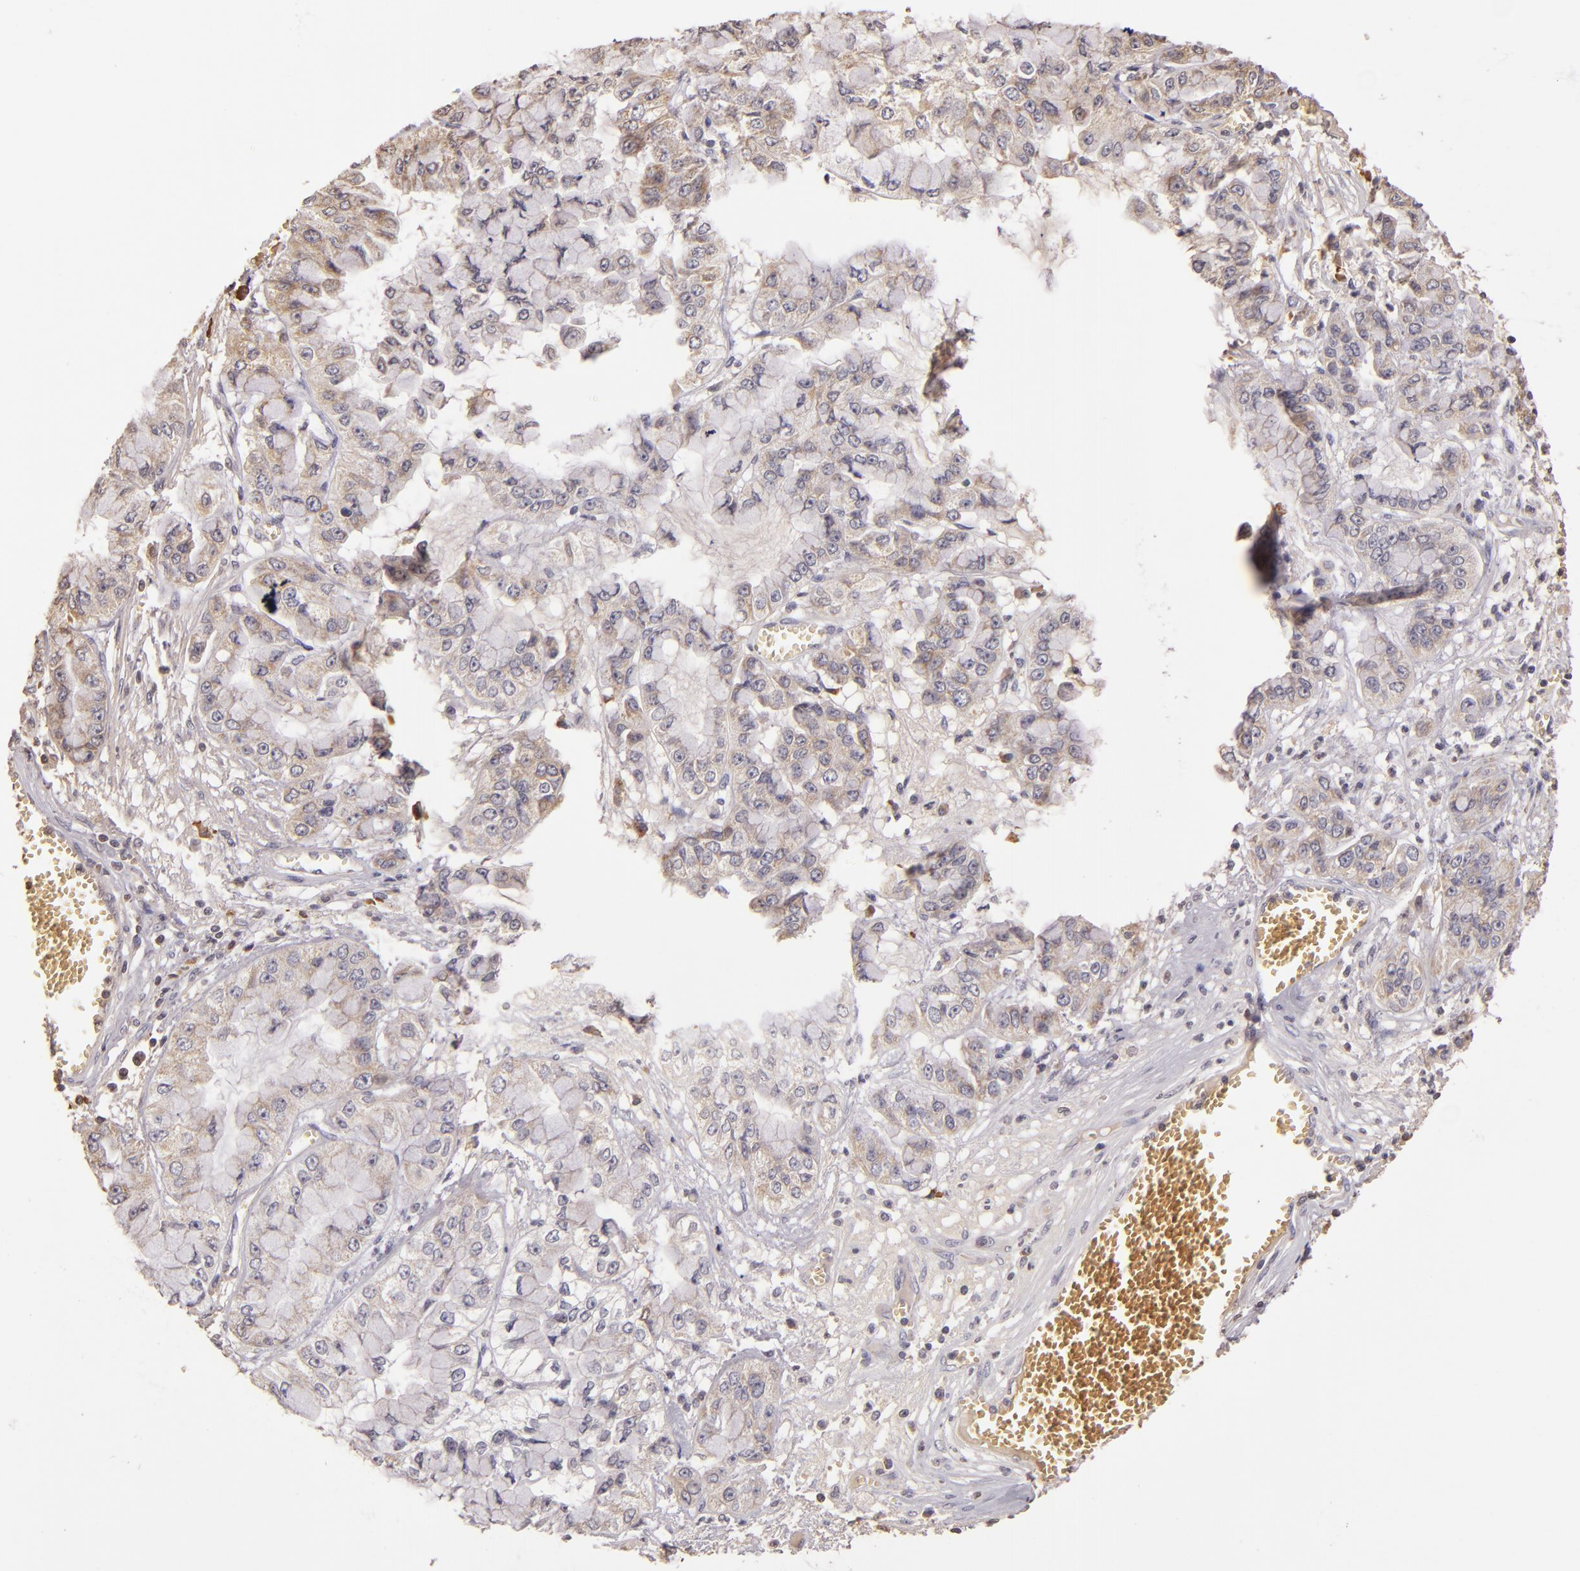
{"staining": {"intensity": "weak", "quantity": ">75%", "location": "cytoplasmic/membranous"}, "tissue": "liver cancer", "cell_type": "Tumor cells", "image_type": "cancer", "snomed": [{"axis": "morphology", "description": "Cholangiocarcinoma"}, {"axis": "topography", "description": "Liver"}], "caption": "A low amount of weak cytoplasmic/membranous staining is present in approximately >75% of tumor cells in liver cancer tissue. (Stains: DAB in brown, nuclei in blue, Microscopy: brightfield microscopy at high magnification).", "gene": "ABL1", "patient": {"sex": "female", "age": 79}}